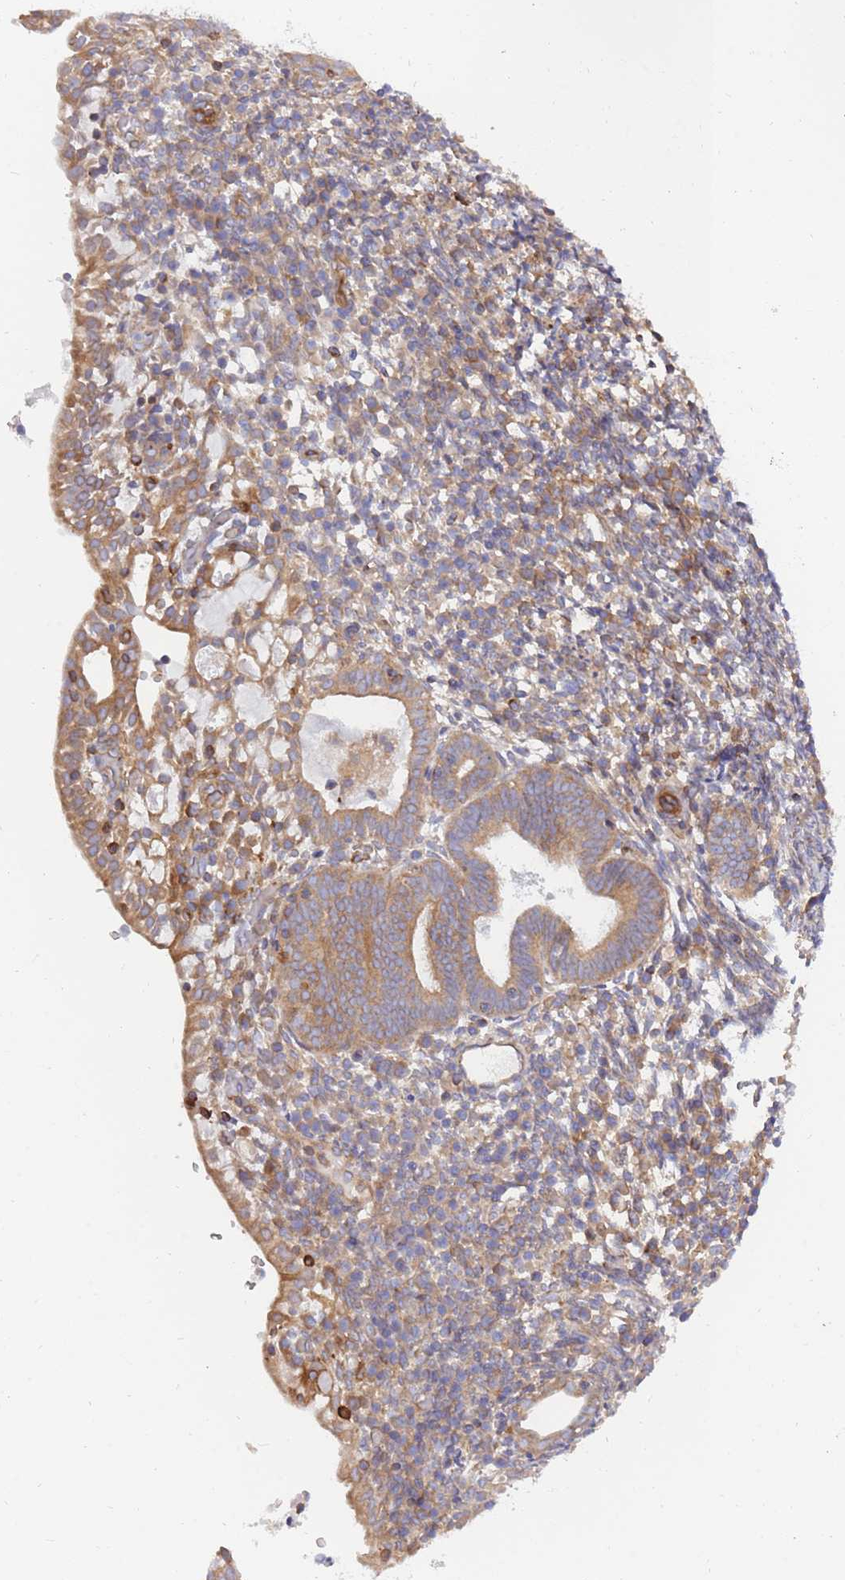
{"staining": {"intensity": "moderate", "quantity": ">75%", "location": "cytoplasmic/membranous"}, "tissue": "endometrial cancer", "cell_type": "Tumor cells", "image_type": "cancer", "snomed": [{"axis": "morphology", "description": "Adenocarcinoma, NOS"}, {"axis": "topography", "description": "Uterus"}], "caption": "Tumor cells show medium levels of moderate cytoplasmic/membranous expression in approximately >75% of cells in endometrial cancer (adenocarcinoma).", "gene": "REM1", "patient": {"sex": "female", "age": 77}}